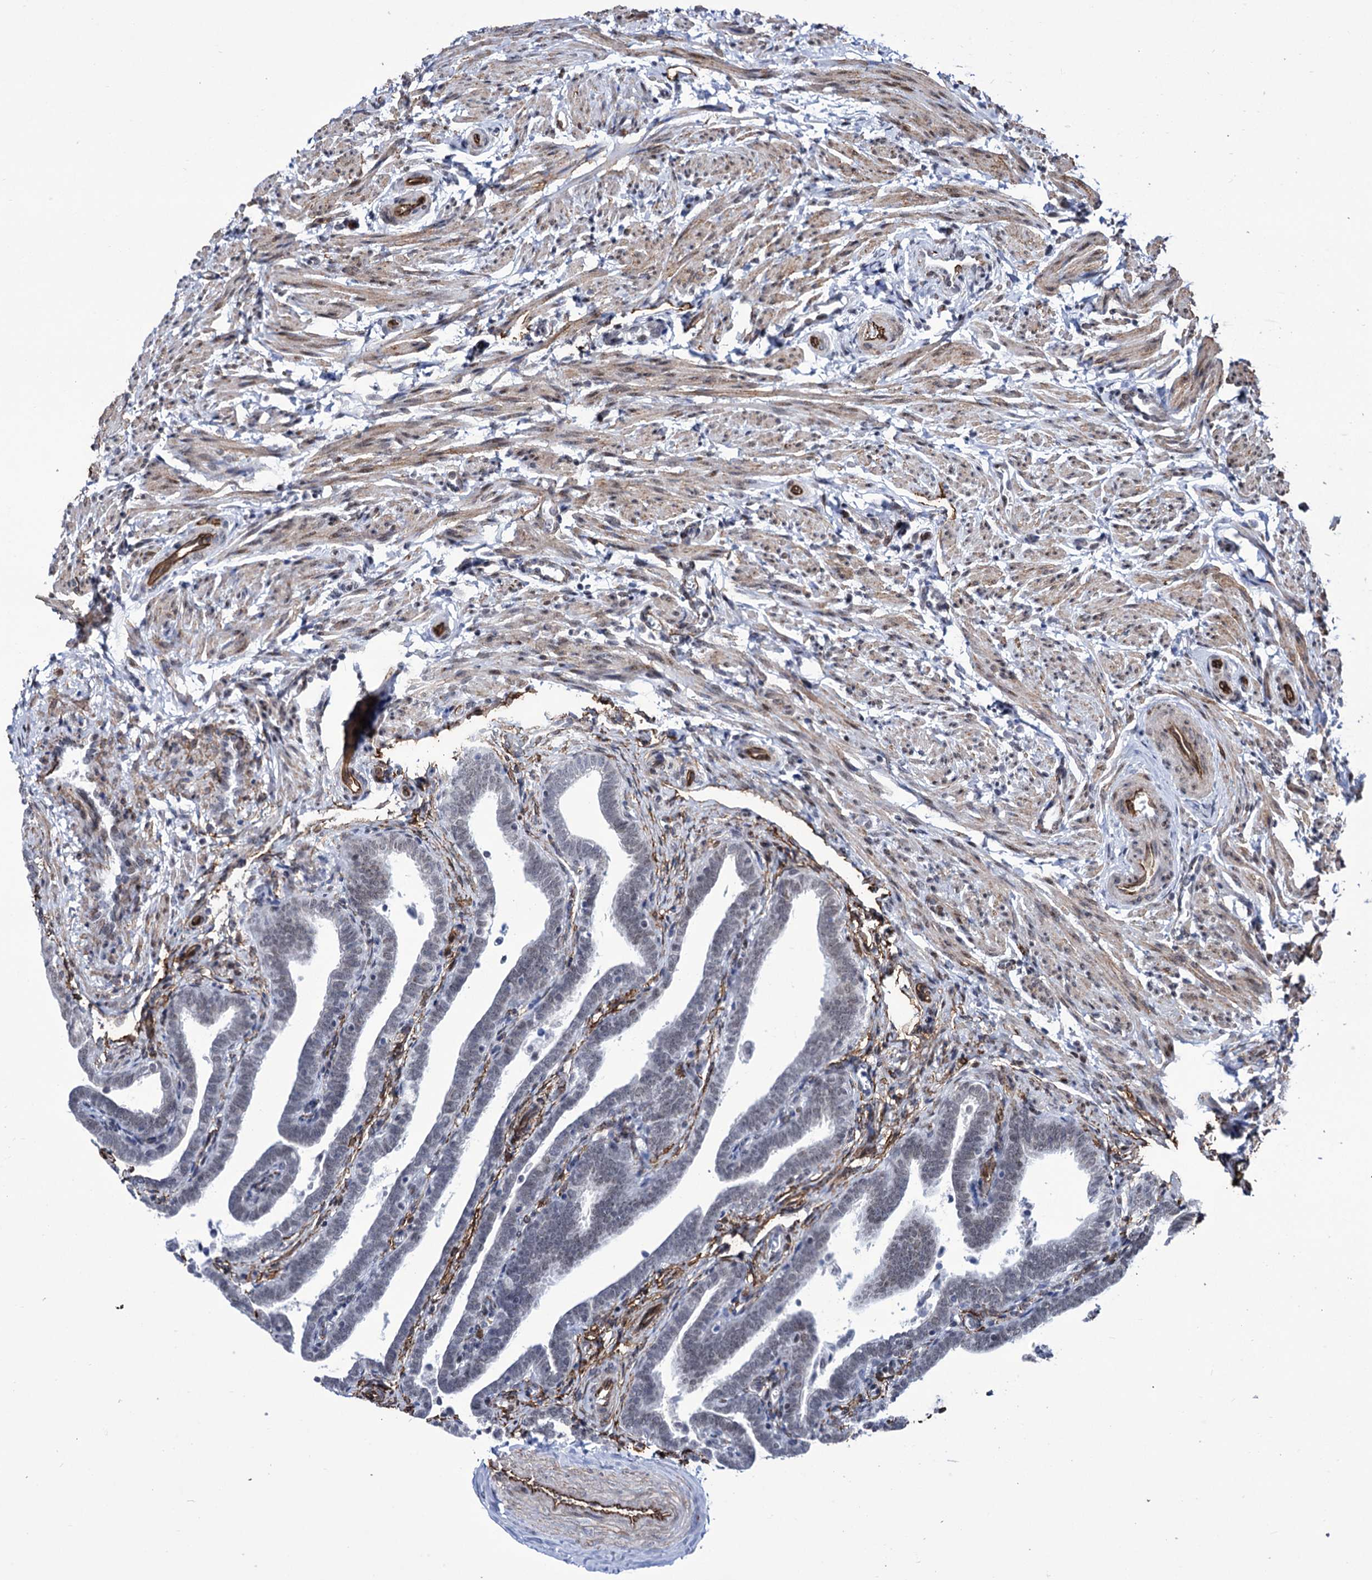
{"staining": {"intensity": "negative", "quantity": "none", "location": "none"}, "tissue": "fallopian tube", "cell_type": "Glandular cells", "image_type": "normal", "snomed": [{"axis": "morphology", "description": "Normal tissue, NOS"}, {"axis": "topography", "description": "Fallopian tube"}], "caption": "The photomicrograph exhibits no significant positivity in glandular cells of fallopian tube.", "gene": "ZC3H12C", "patient": {"sex": "female", "age": 36}}